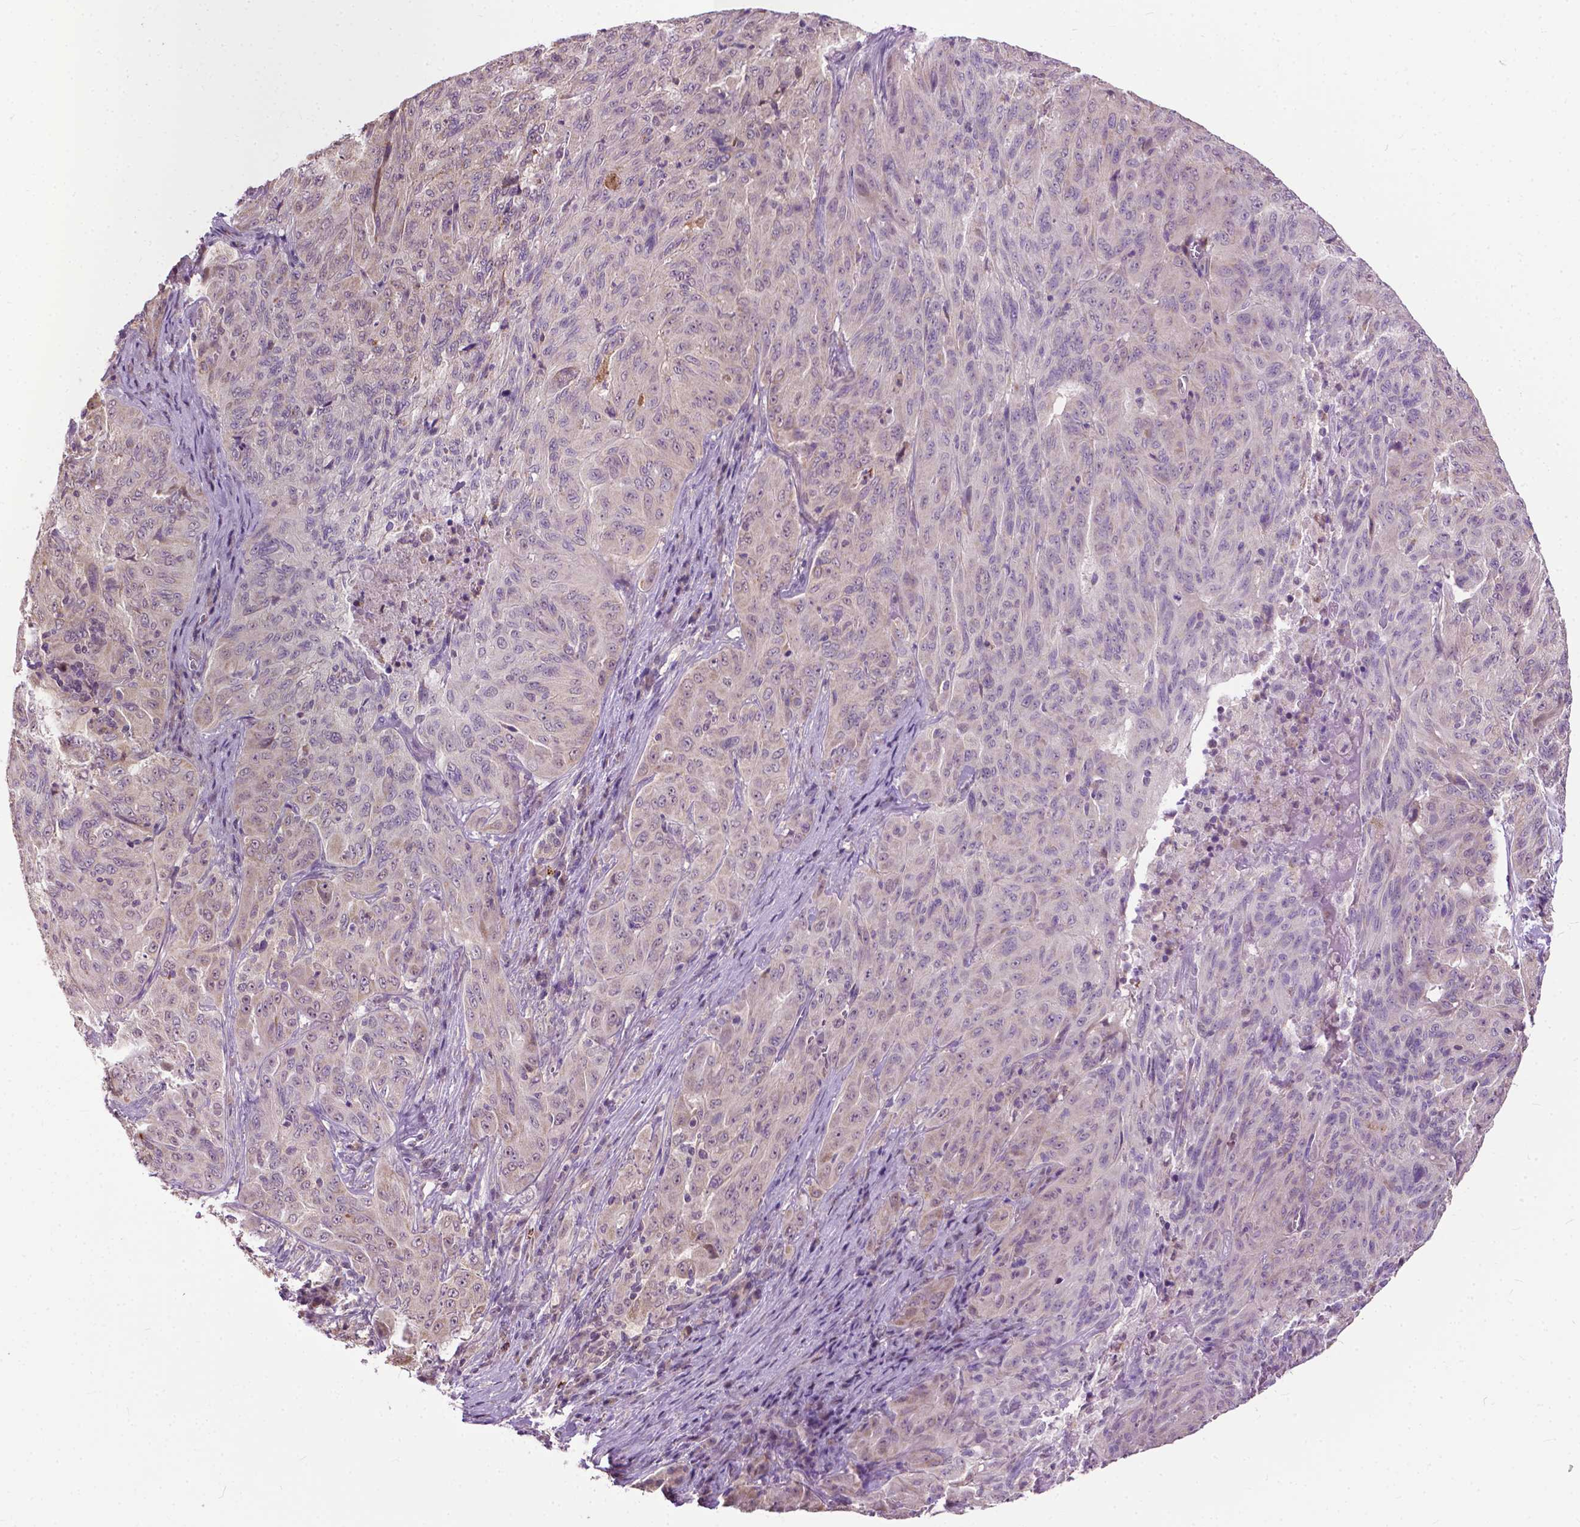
{"staining": {"intensity": "weak", "quantity": "25%-75%", "location": "cytoplasmic/membranous,nuclear"}, "tissue": "pancreatic cancer", "cell_type": "Tumor cells", "image_type": "cancer", "snomed": [{"axis": "morphology", "description": "Adenocarcinoma, NOS"}, {"axis": "topography", "description": "Pancreas"}], "caption": "Pancreatic cancer tissue demonstrates weak cytoplasmic/membranous and nuclear expression in approximately 25%-75% of tumor cells", "gene": "TTC9B", "patient": {"sex": "male", "age": 63}}